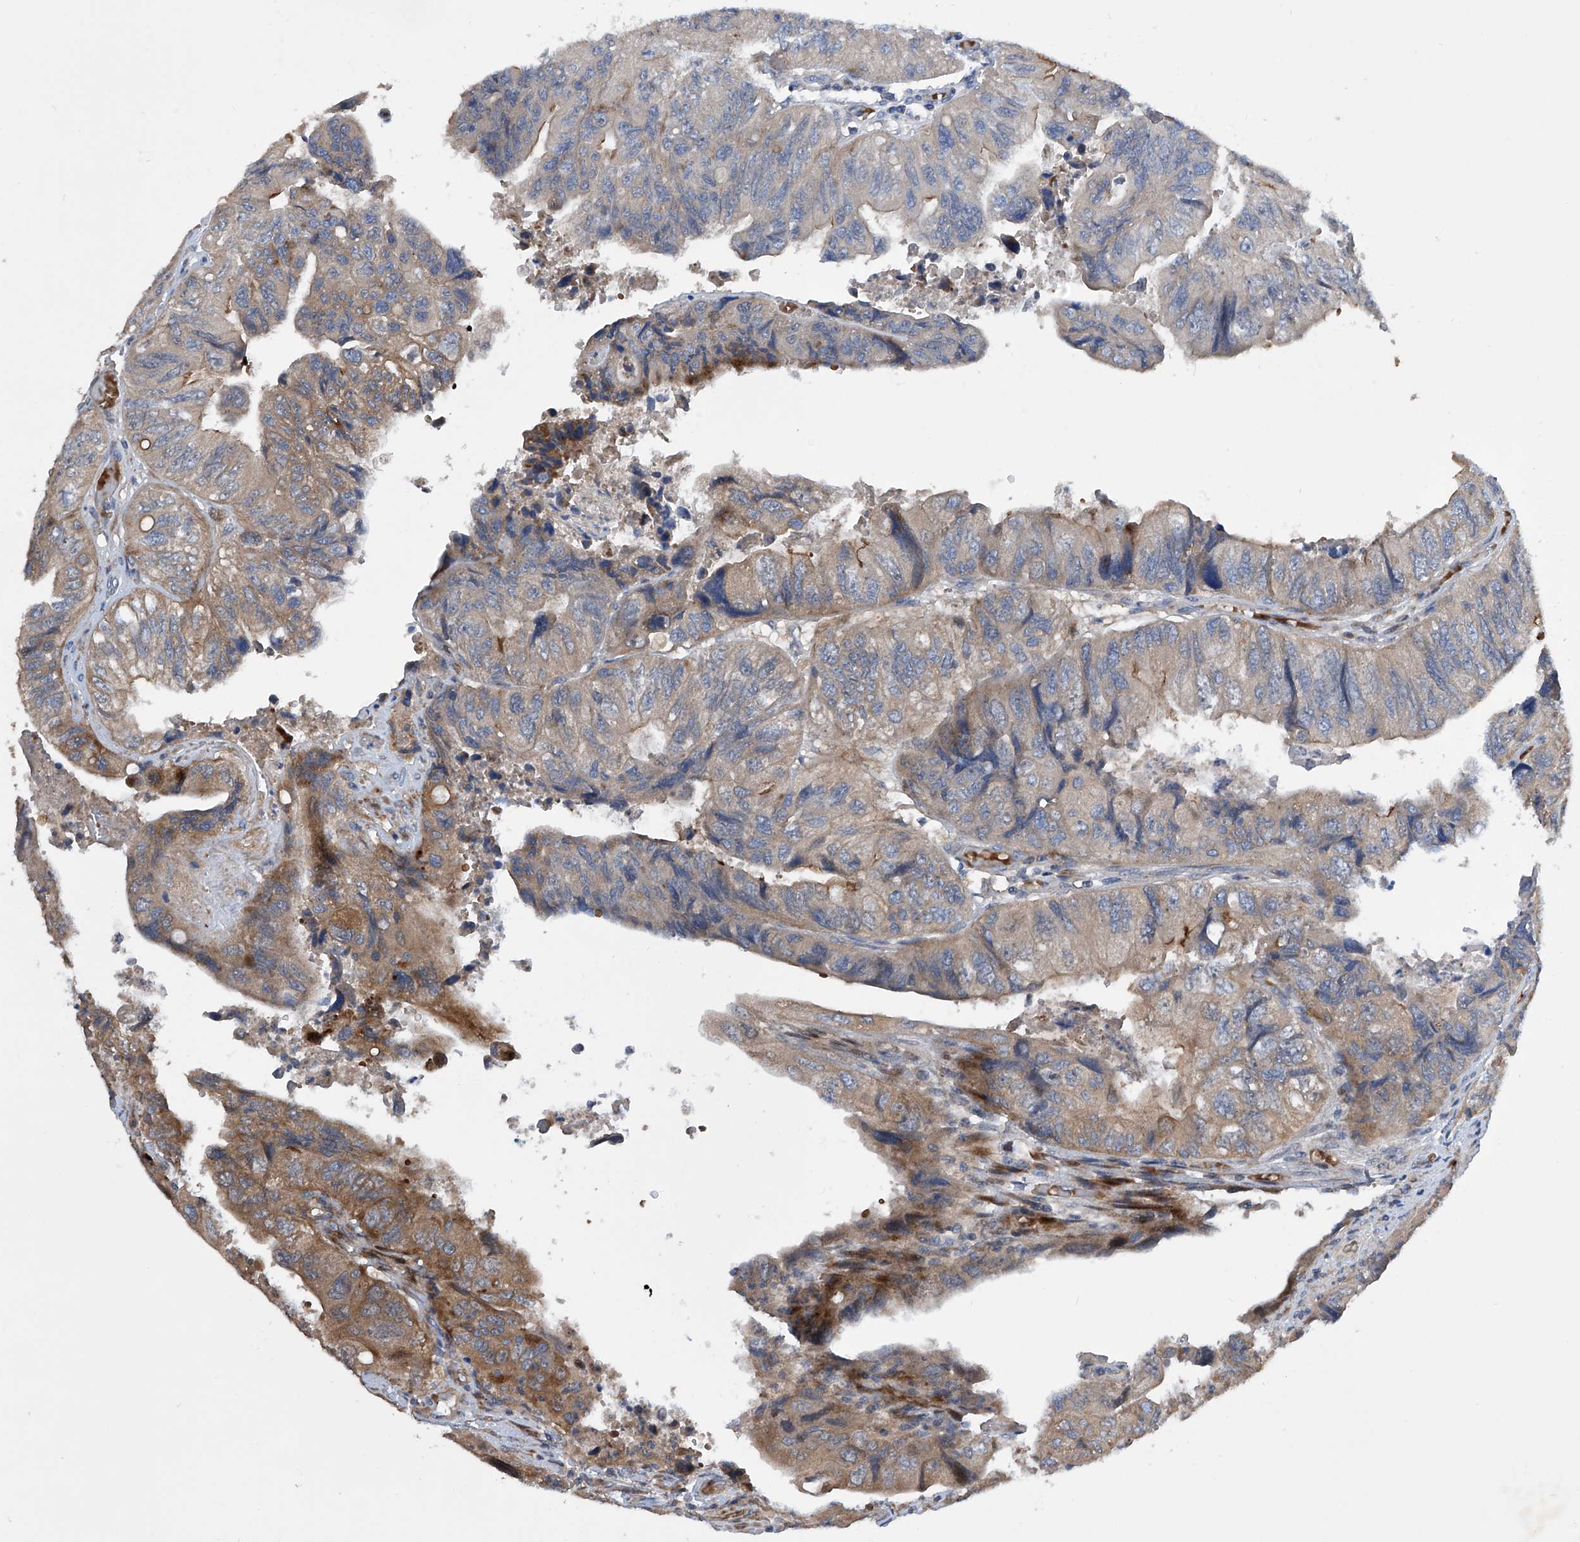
{"staining": {"intensity": "moderate", "quantity": "<25%", "location": "cytoplasmic/membranous"}, "tissue": "colorectal cancer", "cell_type": "Tumor cells", "image_type": "cancer", "snomed": [{"axis": "morphology", "description": "Adenocarcinoma, NOS"}, {"axis": "topography", "description": "Rectum"}], "caption": "Approximately <25% of tumor cells in adenocarcinoma (colorectal) exhibit moderate cytoplasmic/membranous protein staining as visualized by brown immunohistochemical staining.", "gene": "USF3", "patient": {"sex": "male", "age": 63}}